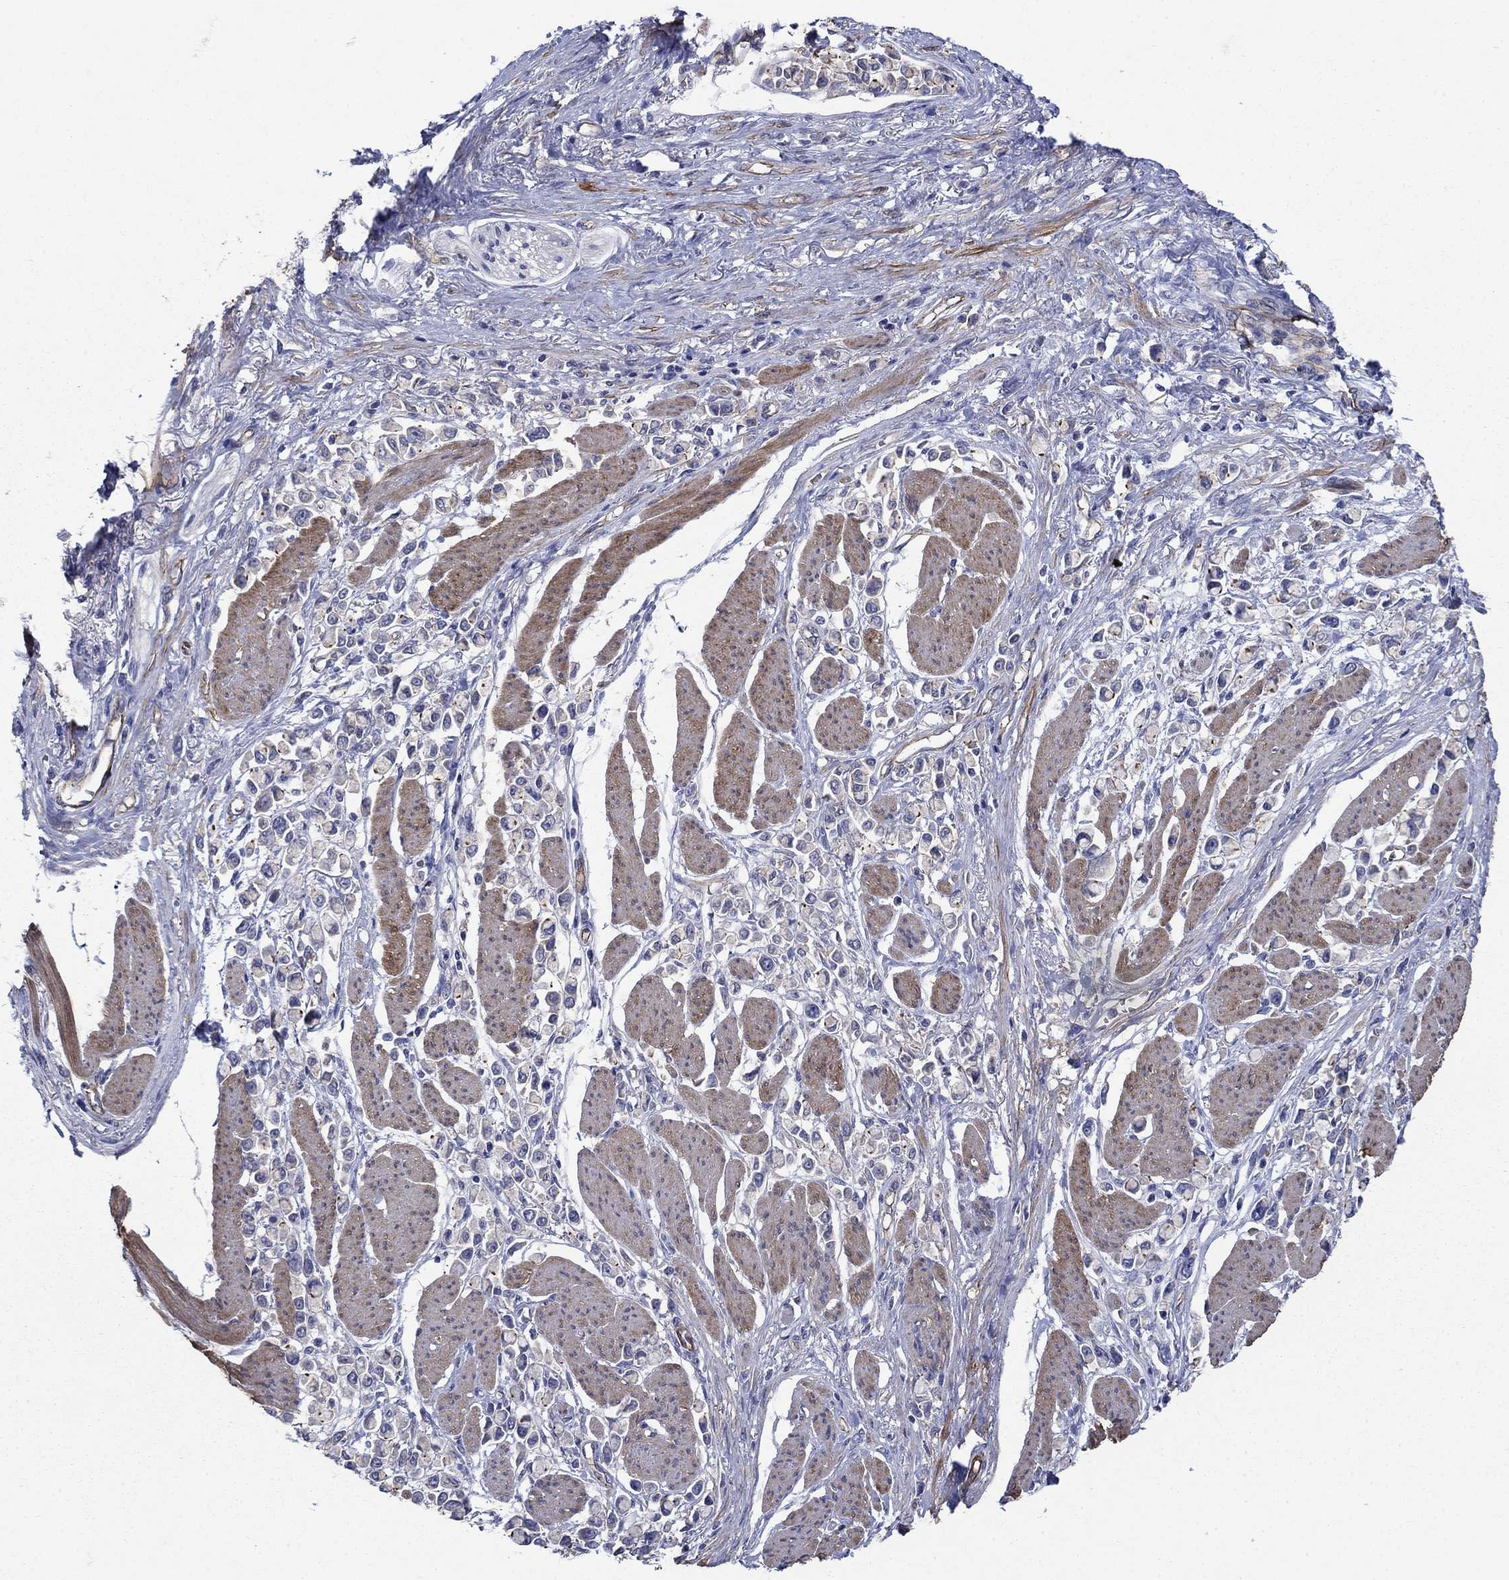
{"staining": {"intensity": "negative", "quantity": "none", "location": "none"}, "tissue": "stomach cancer", "cell_type": "Tumor cells", "image_type": "cancer", "snomed": [{"axis": "morphology", "description": "Adenocarcinoma, NOS"}, {"axis": "topography", "description": "Stomach"}], "caption": "Tumor cells are negative for brown protein staining in stomach cancer.", "gene": "FLNC", "patient": {"sex": "female", "age": 81}}